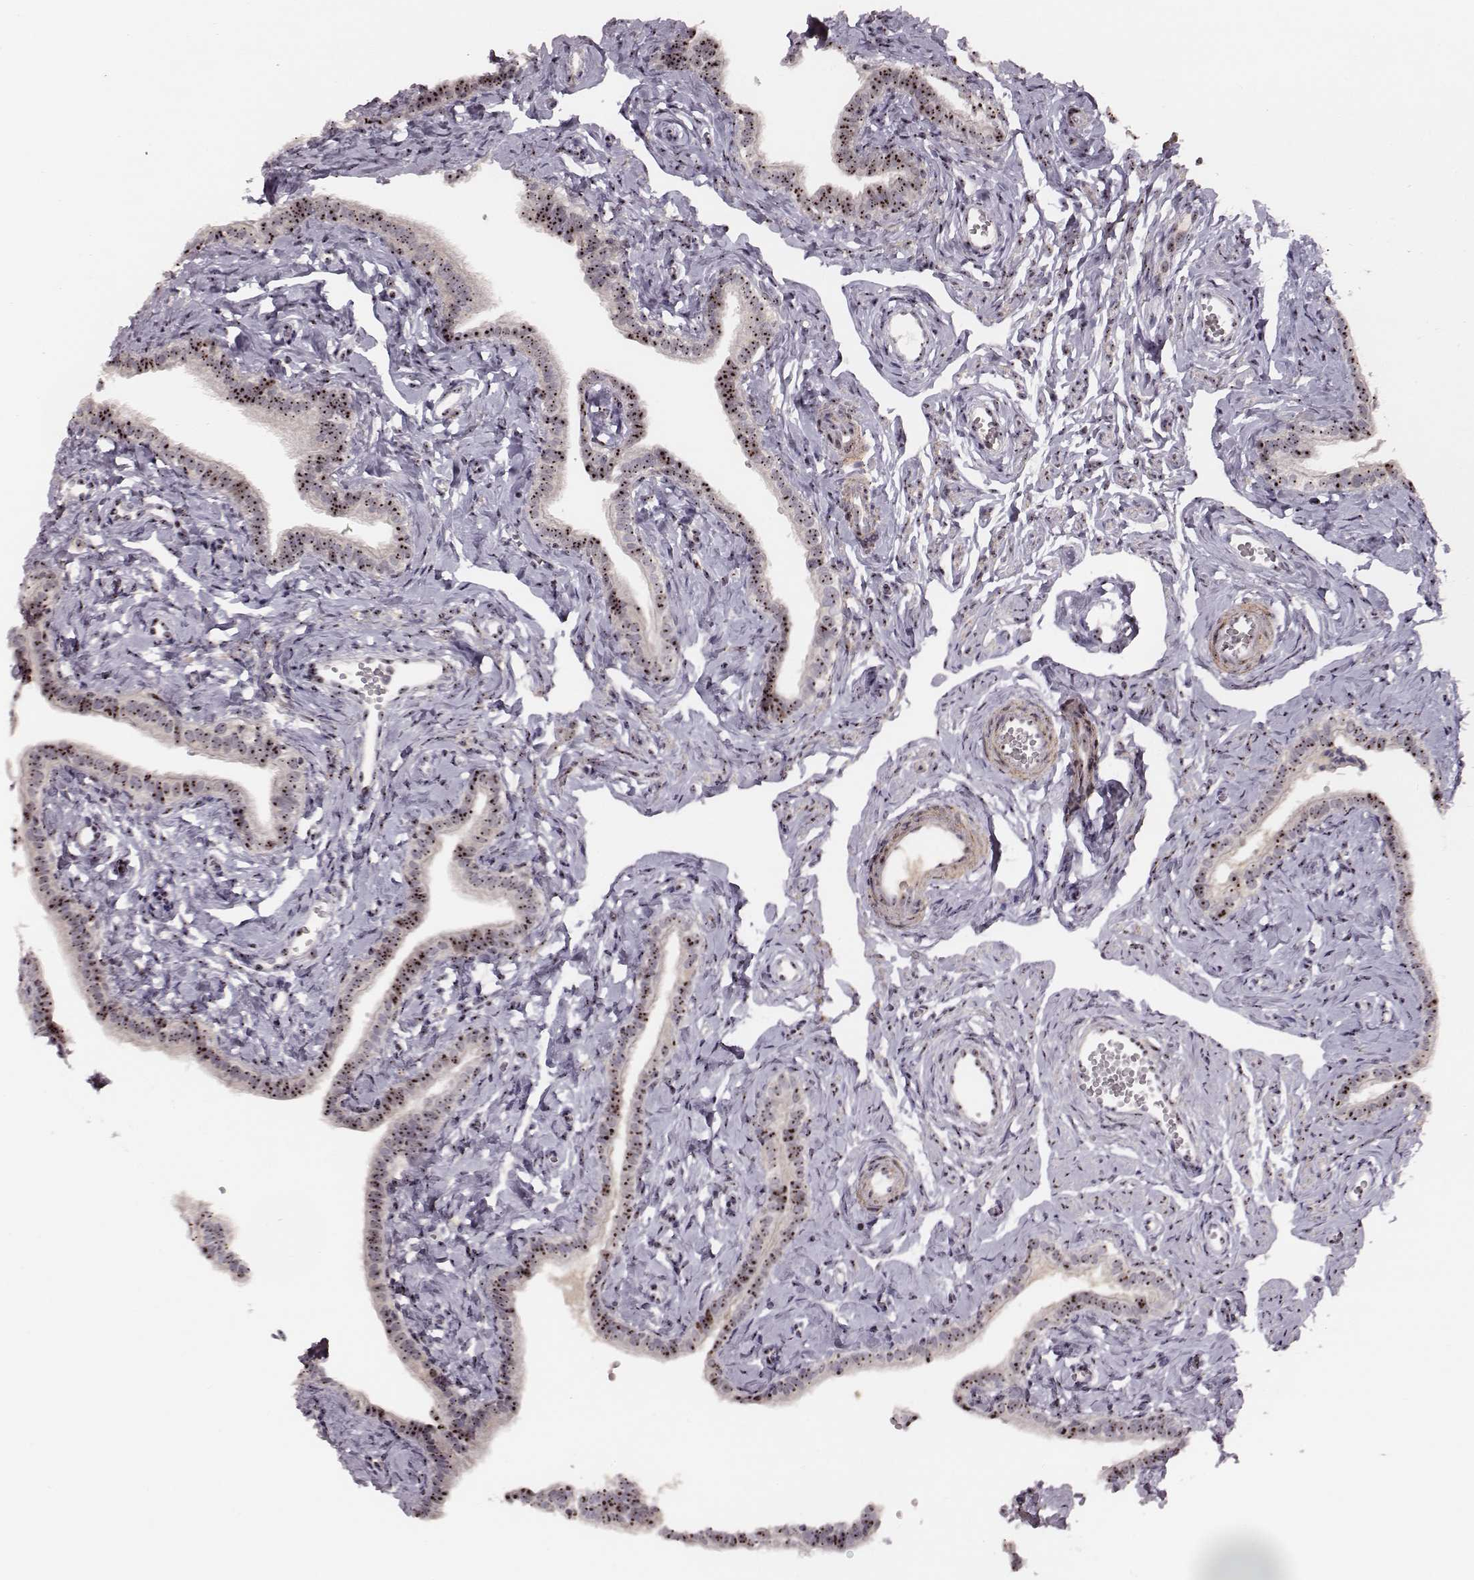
{"staining": {"intensity": "moderate", "quantity": ">75%", "location": "nuclear"}, "tissue": "fallopian tube", "cell_type": "Glandular cells", "image_type": "normal", "snomed": [{"axis": "morphology", "description": "Normal tissue, NOS"}, {"axis": "topography", "description": "Fallopian tube"}], "caption": "A brown stain labels moderate nuclear expression of a protein in glandular cells of unremarkable human fallopian tube. The staining was performed using DAB, with brown indicating positive protein expression. Nuclei are stained blue with hematoxylin.", "gene": "NOP56", "patient": {"sex": "female", "age": 41}}